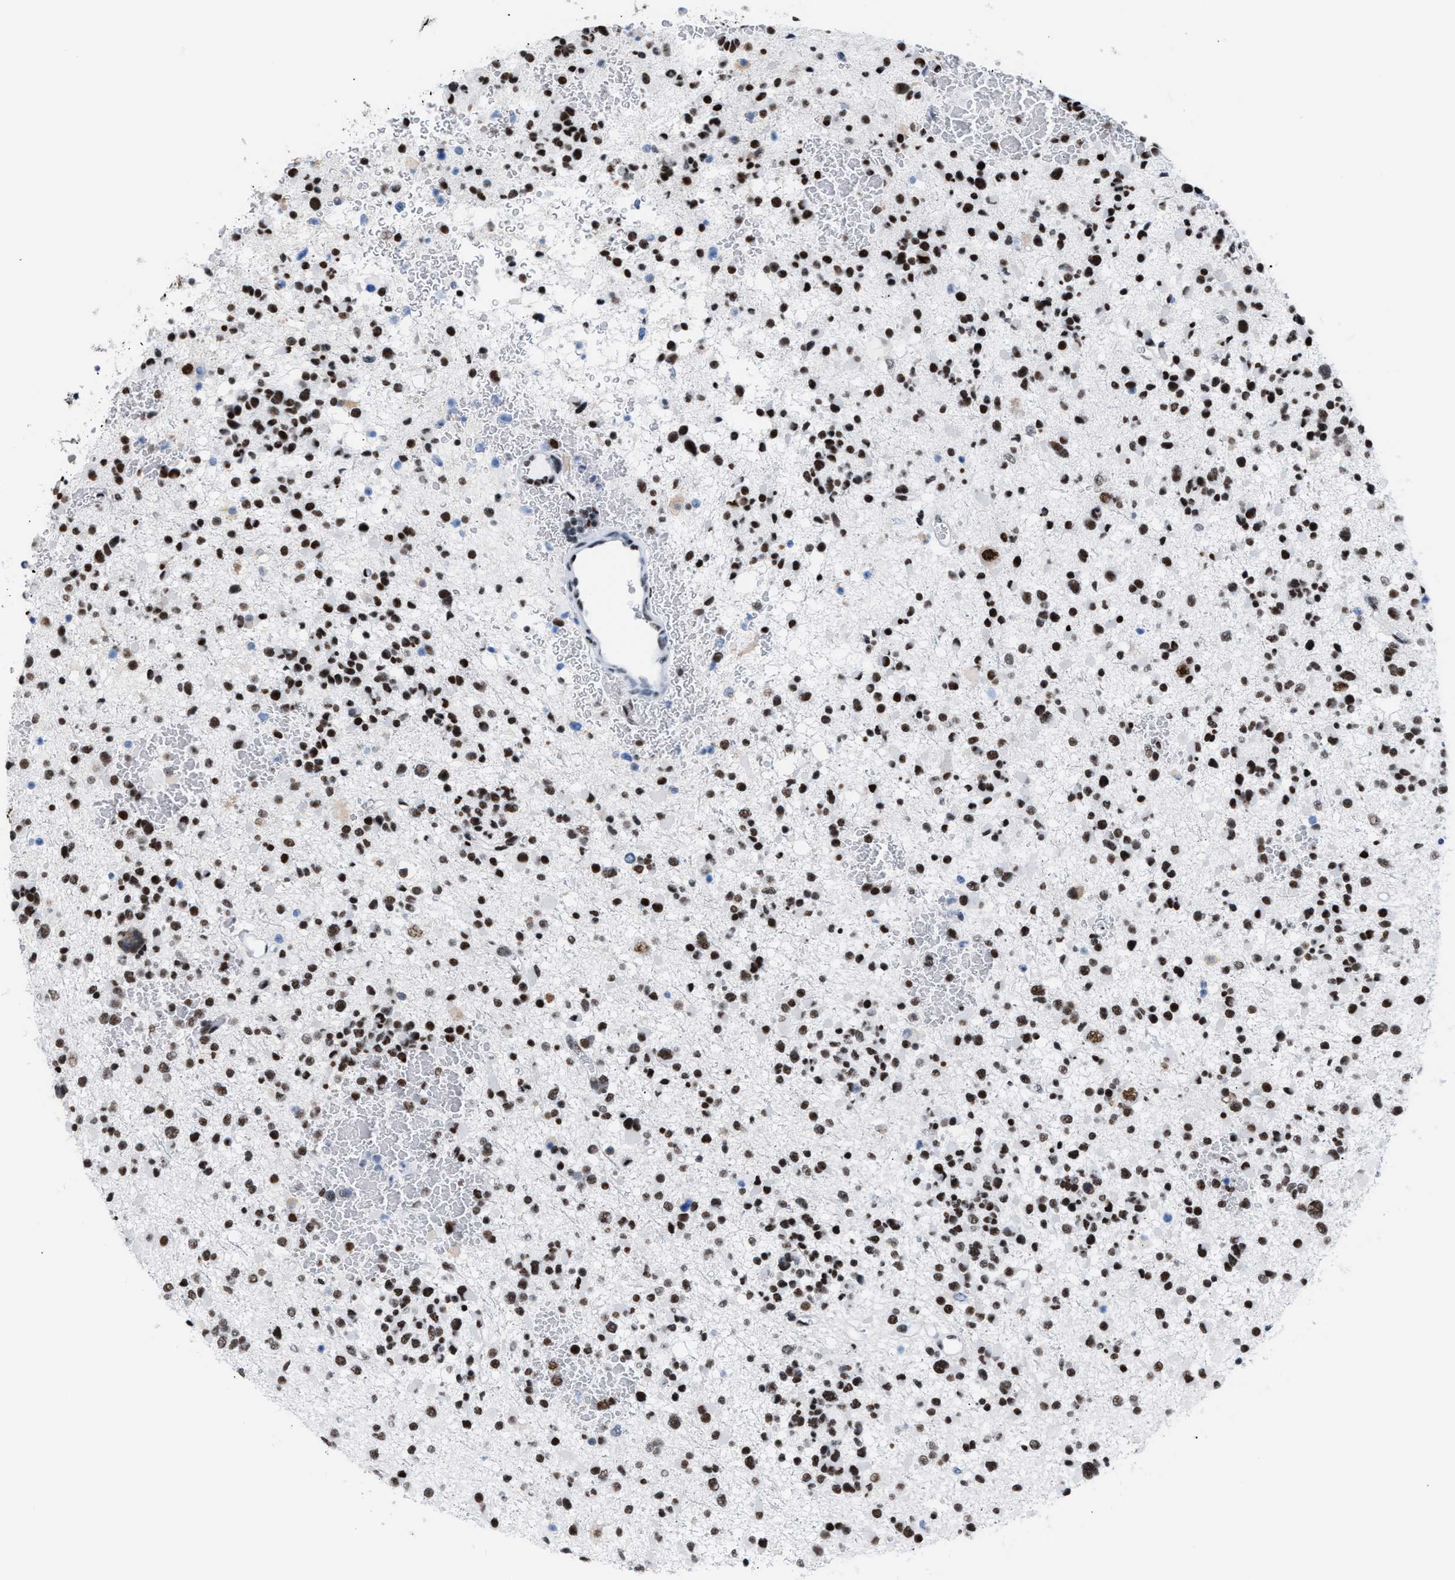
{"staining": {"intensity": "strong", "quantity": ">75%", "location": "nuclear"}, "tissue": "glioma", "cell_type": "Tumor cells", "image_type": "cancer", "snomed": [{"axis": "morphology", "description": "Glioma, malignant, Low grade"}, {"axis": "topography", "description": "Brain"}], "caption": "Malignant glioma (low-grade) stained with immunohistochemistry displays strong nuclear expression in about >75% of tumor cells. (DAB (3,3'-diaminobenzidine) IHC with brightfield microscopy, high magnification).", "gene": "CCAR2", "patient": {"sex": "female", "age": 22}}